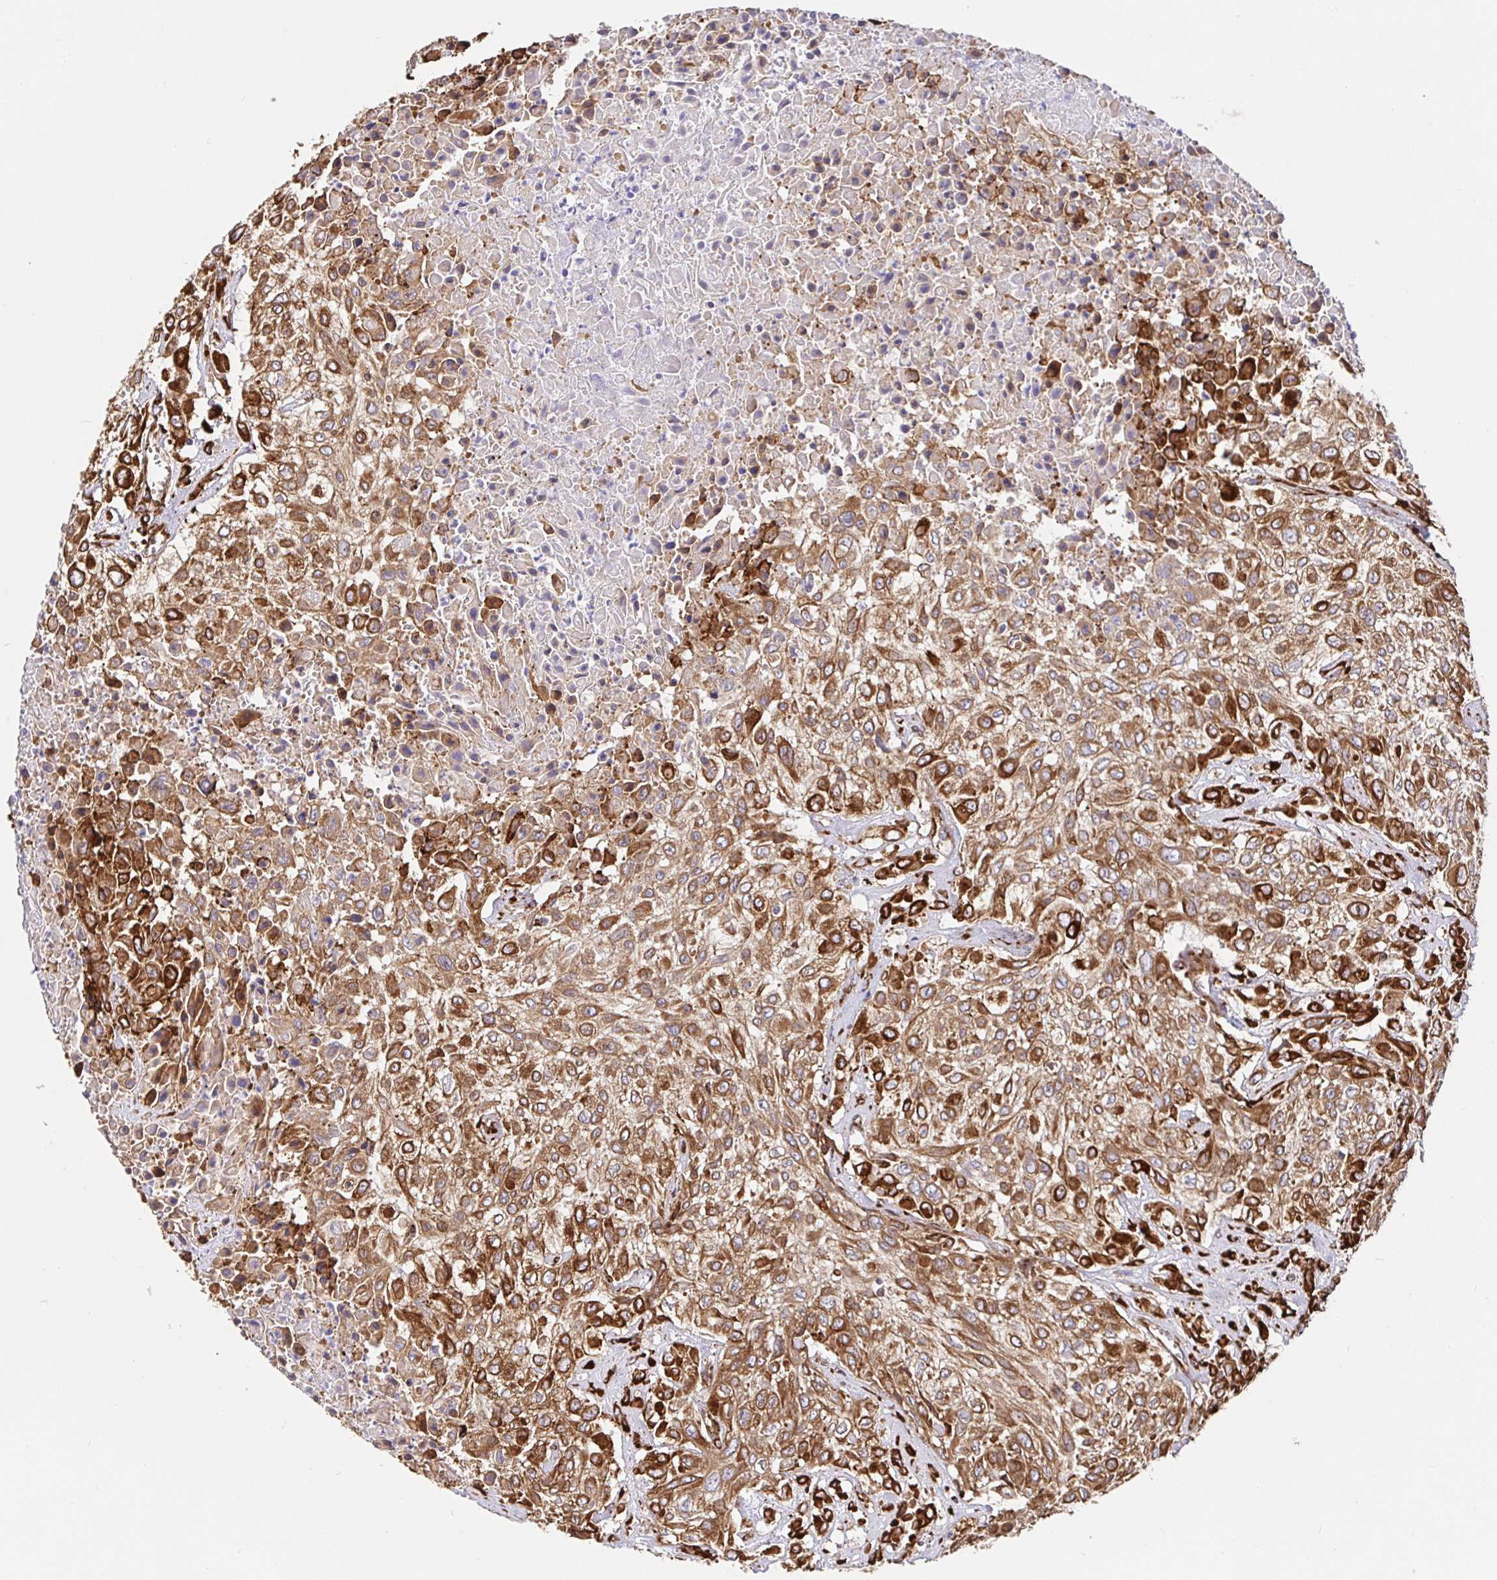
{"staining": {"intensity": "strong", "quantity": "25%-75%", "location": "cytoplasmic/membranous"}, "tissue": "urothelial cancer", "cell_type": "Tumor cells", "image_type": "cancer", "snomed": [{"axis": "morphology", "description": "Urothelial carcinoma, High grade"}, {"axis": "topography", "description": "Urinary bladder"}], "caption": "Protein expression analysis of human high-grade urothelial carcinoma reveals strong cytoplasmic/membranous expression in approximately 25%-75% of tumor cells.", "gene": "MAOA", "patient": {"sex": "male", "age": 57}}